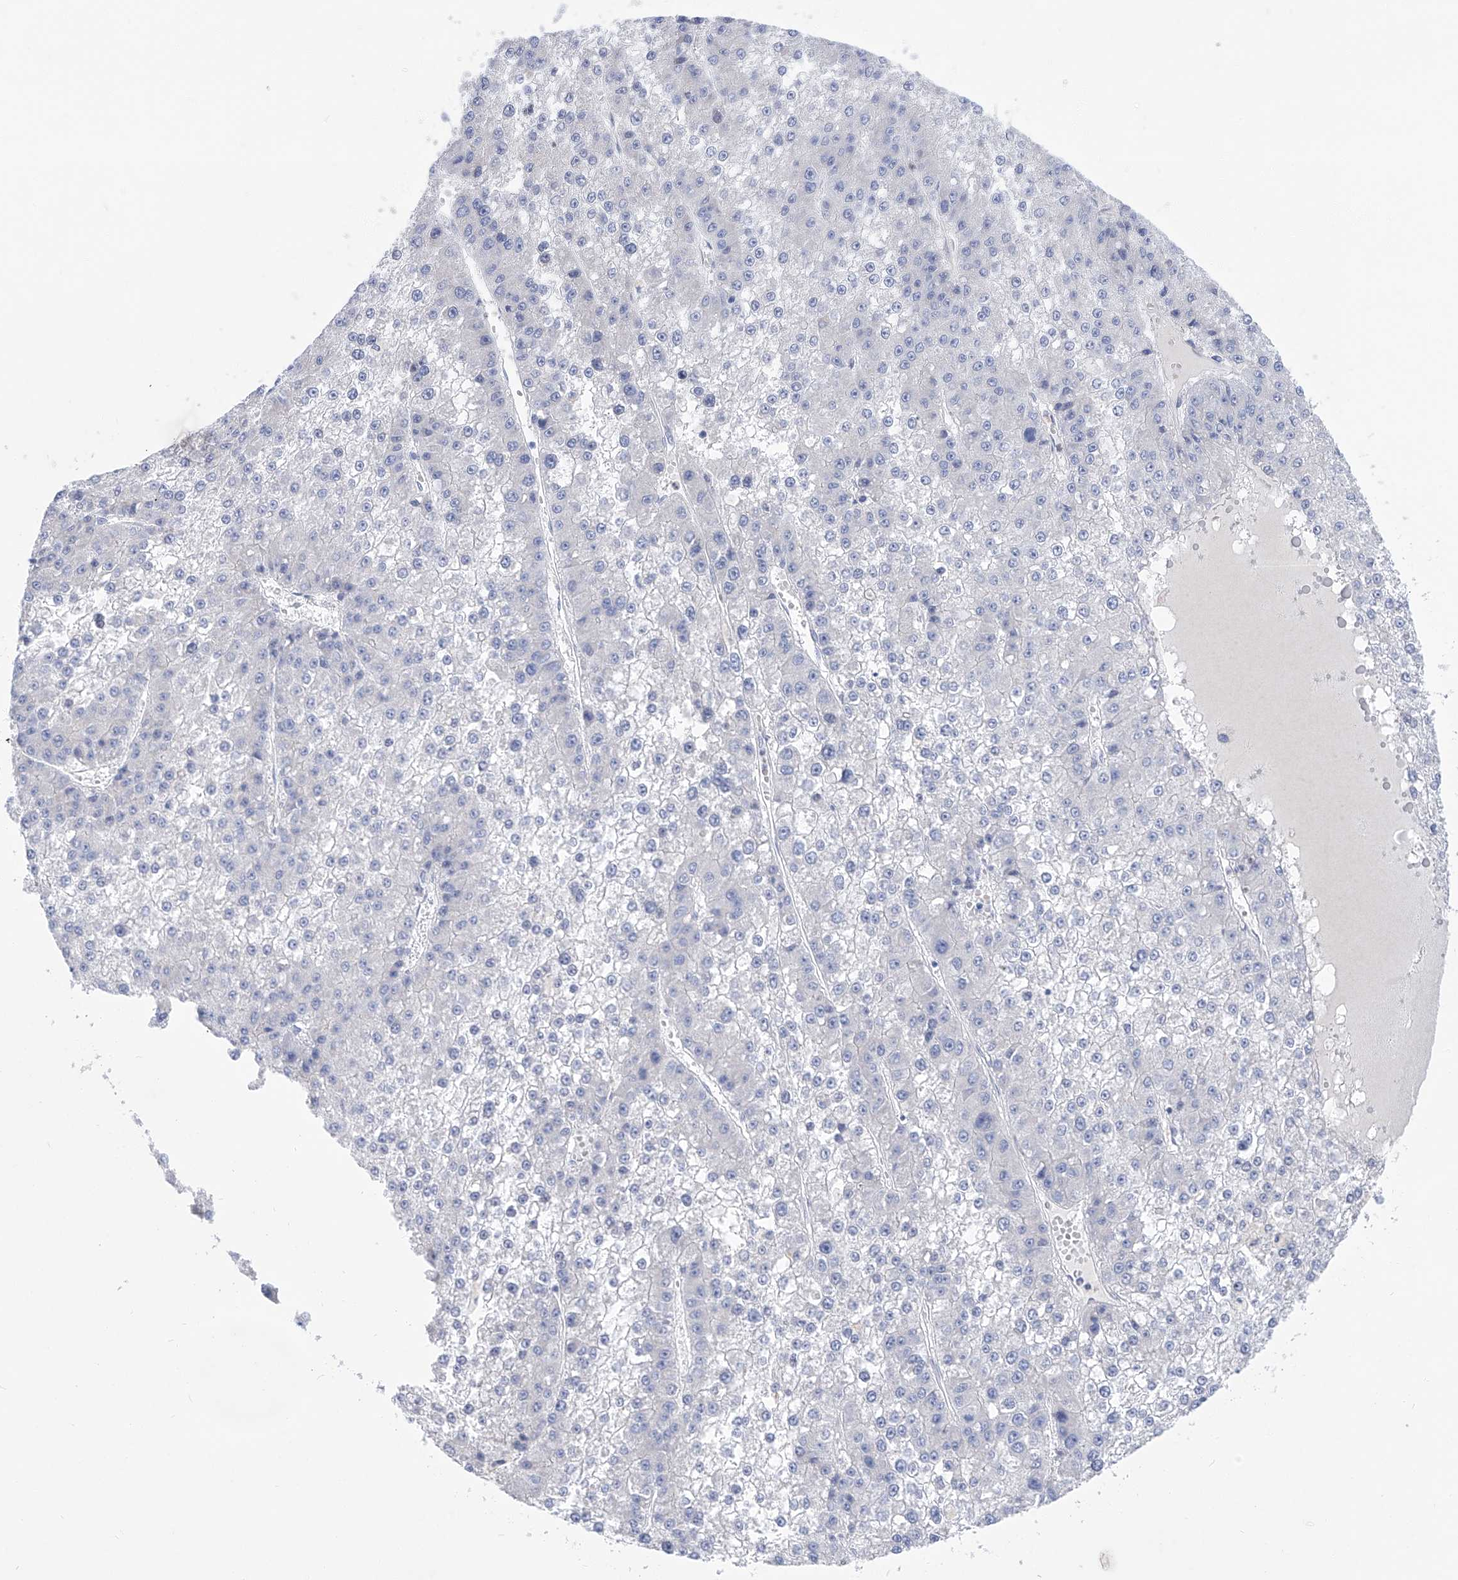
{"staining": {"intensity": "negative", "quantity": "none", "location": "none"}, "tissue": "liver cancer", "cell_type": "Tumor cells", "image_type": "cancer", "snomed": [{"axis": "morphology", "description": "Carcinoma, Hepatocellular, NOS"}, {"axis": "topography", "description": "Liver"}], "caption": "DAB immunohistochemical staining of human liver cancer (hepatocellular carcinoma) shows no significant positivity in tumor cells.", "gene": "PHF20", "patient": {"sex": "female", "age": 73}}